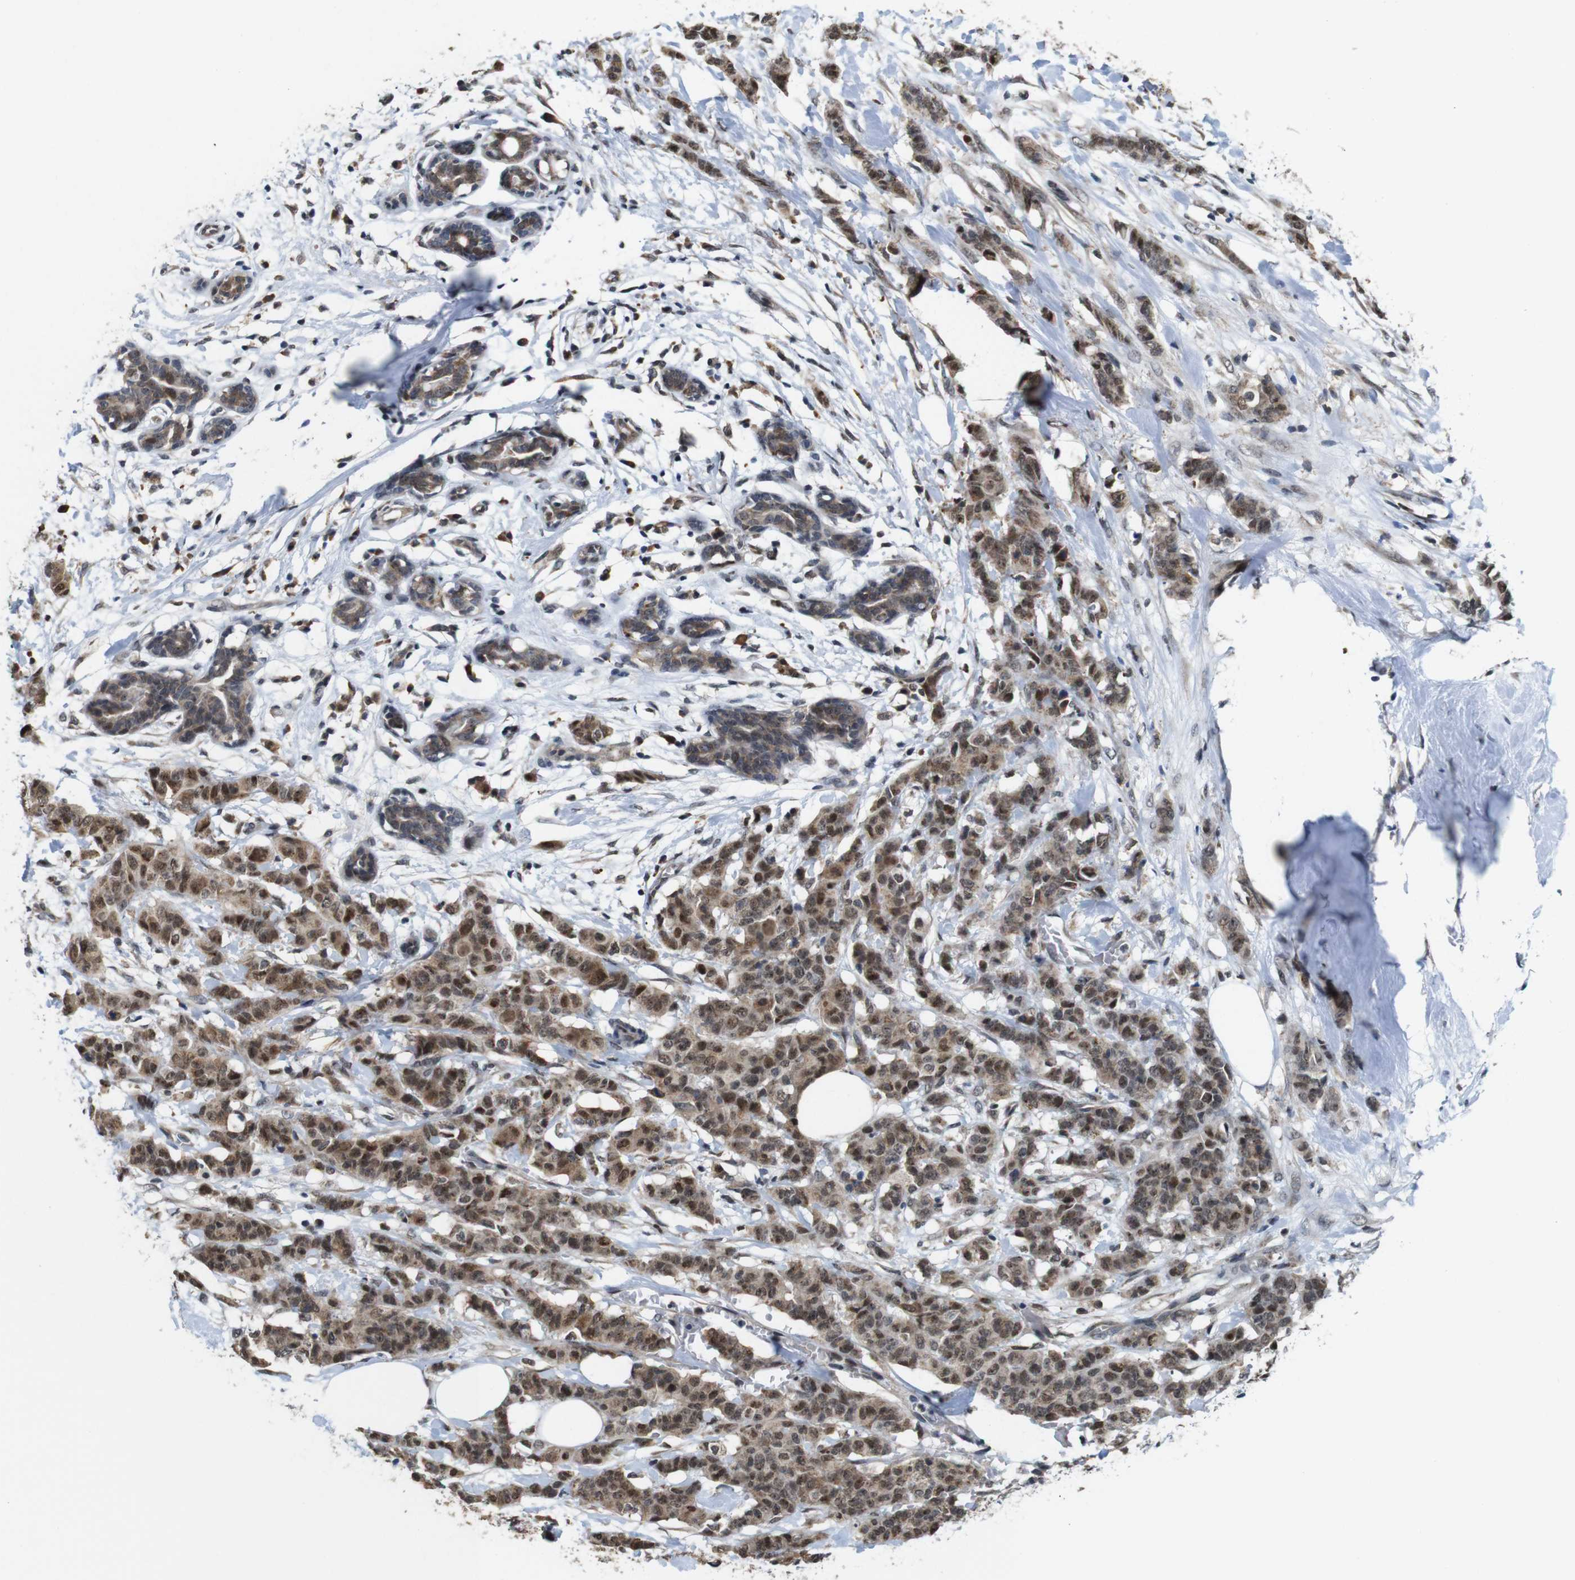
{"staining": {"intensity": "moderate", "quantity": ">75%", "location": "cytoplasmic/membranous,nuclear"}, "tissue": "breast cancer", "cell_type": "Tumor cells", "image_type": "cancer", "snomed": [{"axis": "morphology", "description": "Normal tissue, NOS"}, {"axis": "morphology", "description": "Duct carcinoma"}, {"axis": "topography", "description": "Breast"}], "caption": "Immunohistochemistry (IHC) of human breast cancer (intraductal carcinoma) exhibits medium levels of moderate cytoplasmic/membranous and nuclear staining in approximately >75% of tumor cells.", "gene": "PNMA8A", "patient": {"sex": "female", "age": 40}}